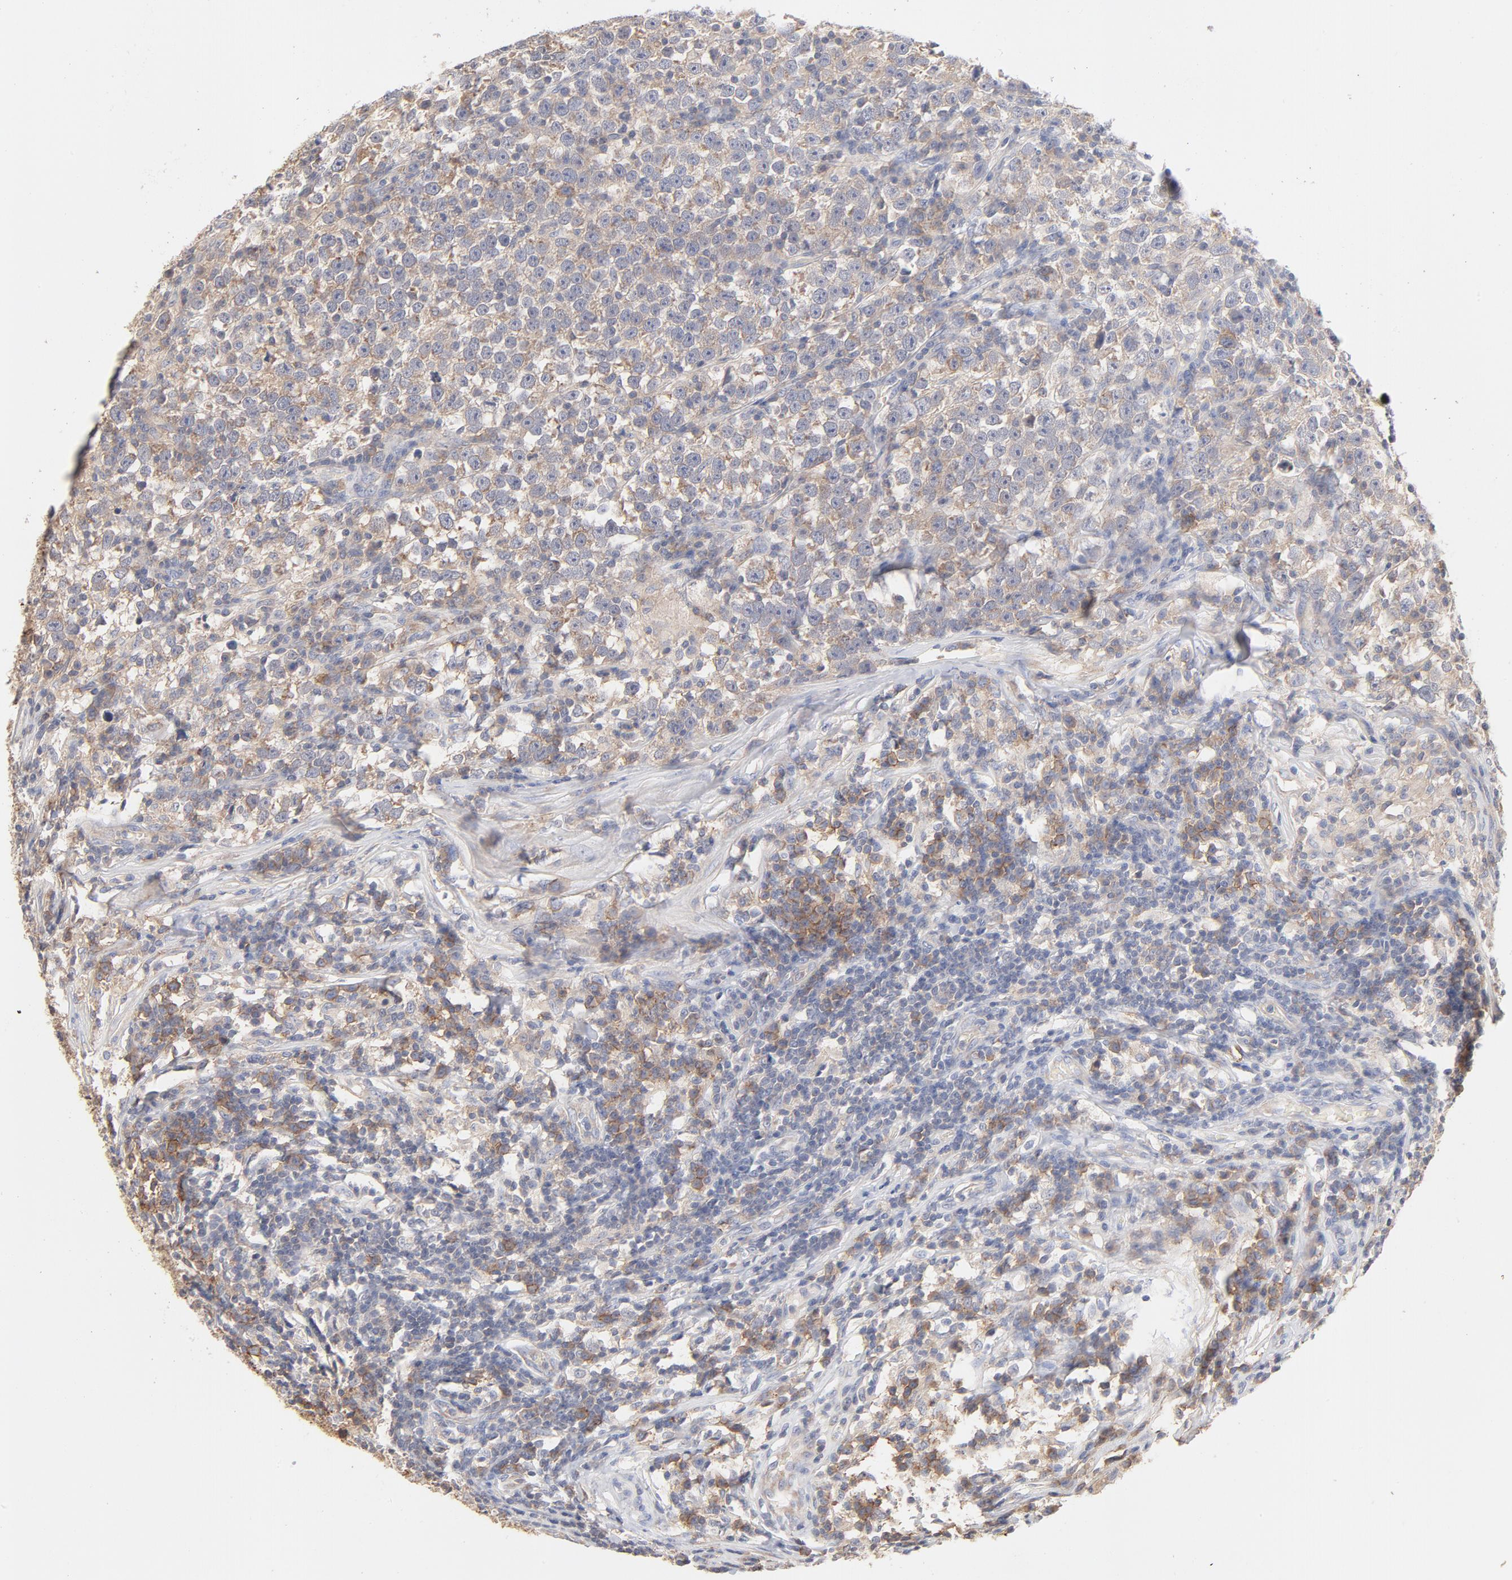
{"staining": {"intensity": "weak", "quantity": "25%-75%", "location": "cytoplasmic/membranous"}, "tissue": "testis cancer", "cell_type": "Tumor cells", "image_type": "cancer", "snomed": [{"axis": "morphology", "description": "Seminoma, NOS"}, {"axis": "topography", "description": "Testis"}], "caption": "Testis cancer stained with a brown dye reveals weak cytoplasmic/membranous positive expression in approximately 25%-75% of tumor cells.", "gene": "SETD3", "patient": {"sex": "male", "age": 43}}